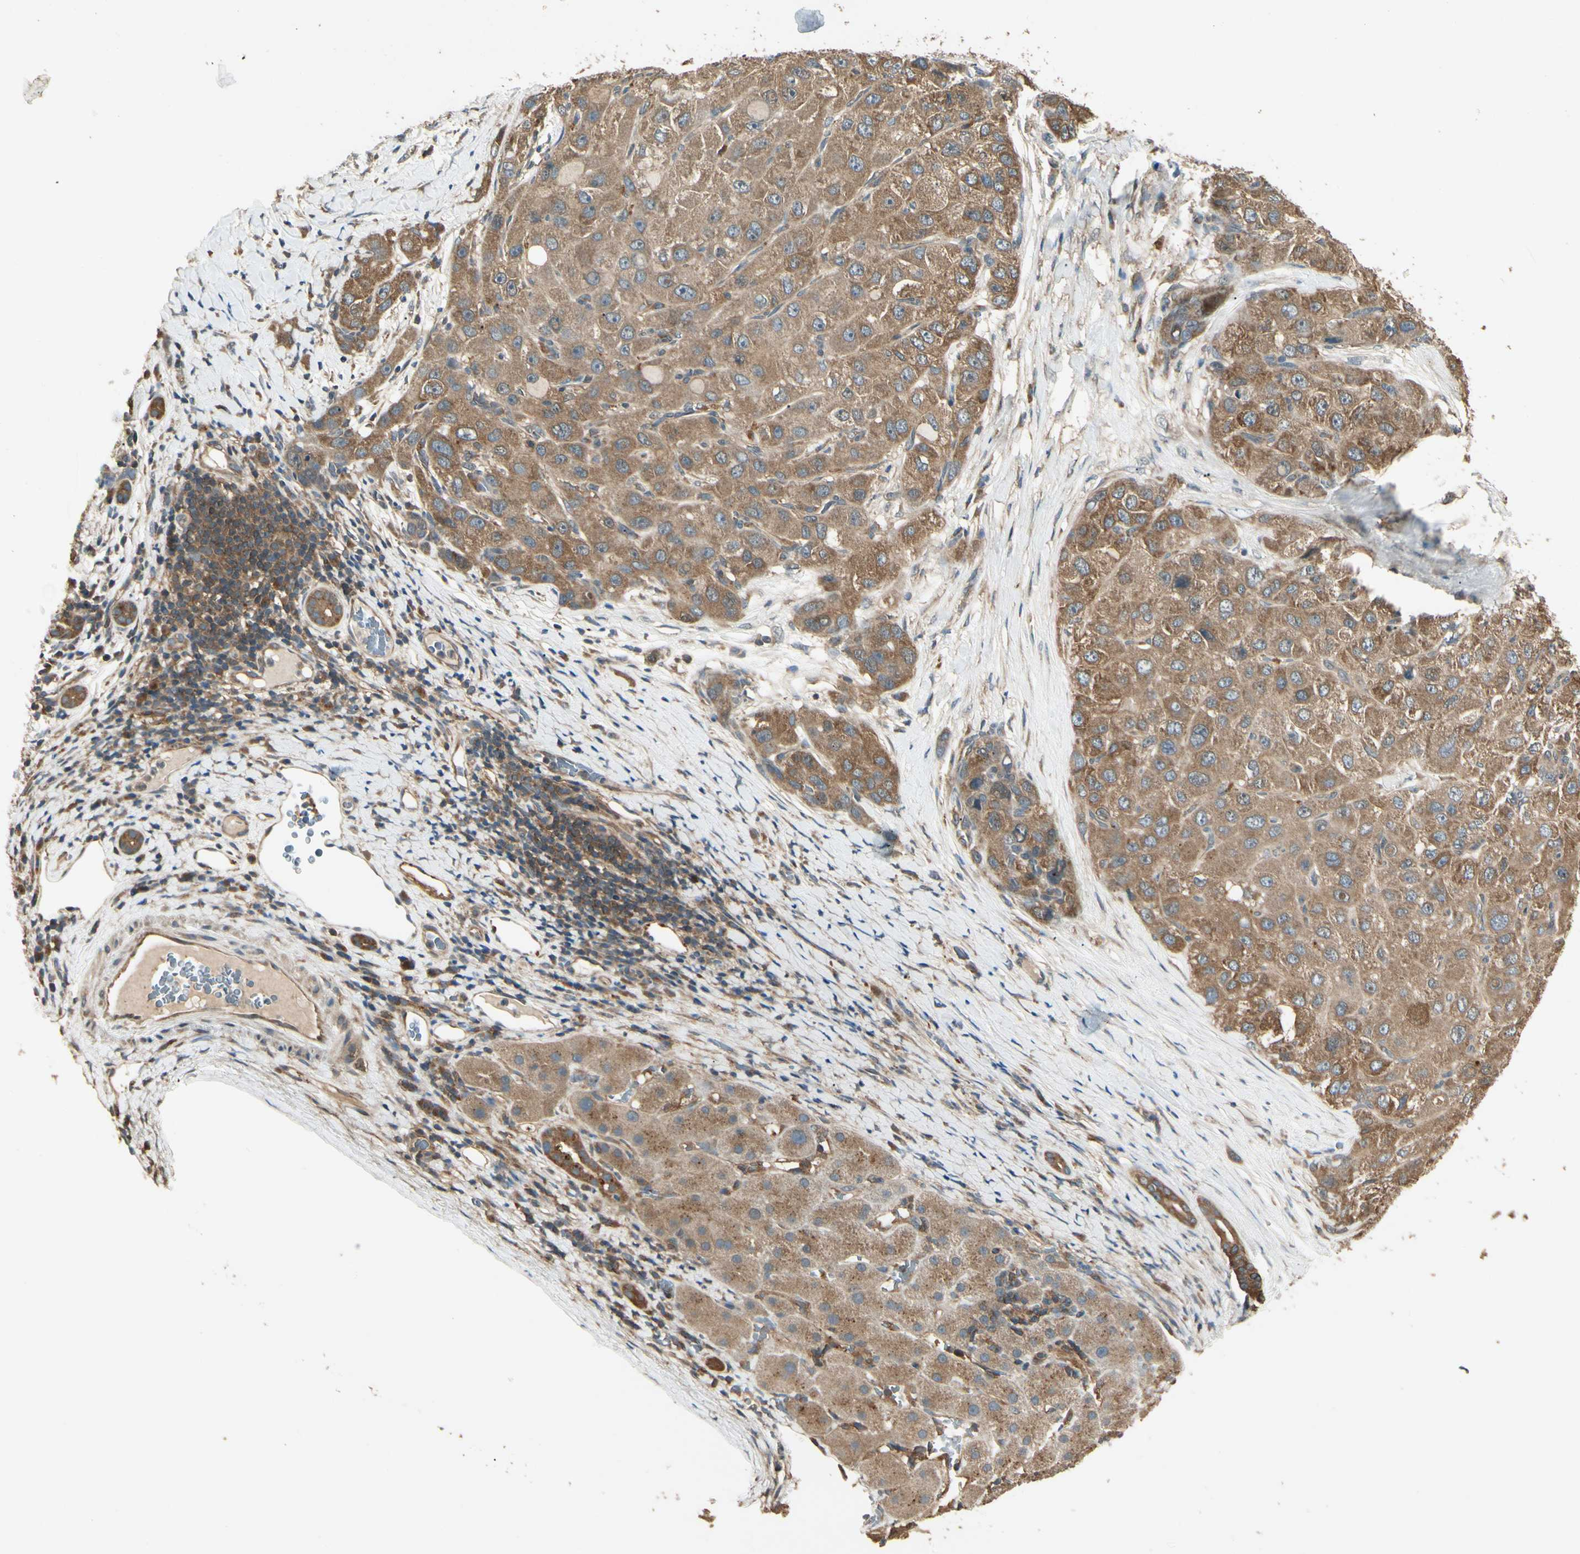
{"staining": {"intensity": "moderate", "quantity": ">75%", "location": "cytoplasmic/membranous"}, "tissue": "liver cancer", "cell_type": "Tumor cells", "image_type": "cancer", "snomed": [{"axis": "morphology", "description": "Carcinoma, Hepatocellular, NOS"}, {"axis": "topography", "description": "Liver"}], "caption": "Tumor cells display medium levels of moderate cytoplasmic/membranous staining in approximately >75% of cells in hepatocellular carcinoma (liver).", "gene": "CCT7", "patient": {"sex": "male", "age": 80}}